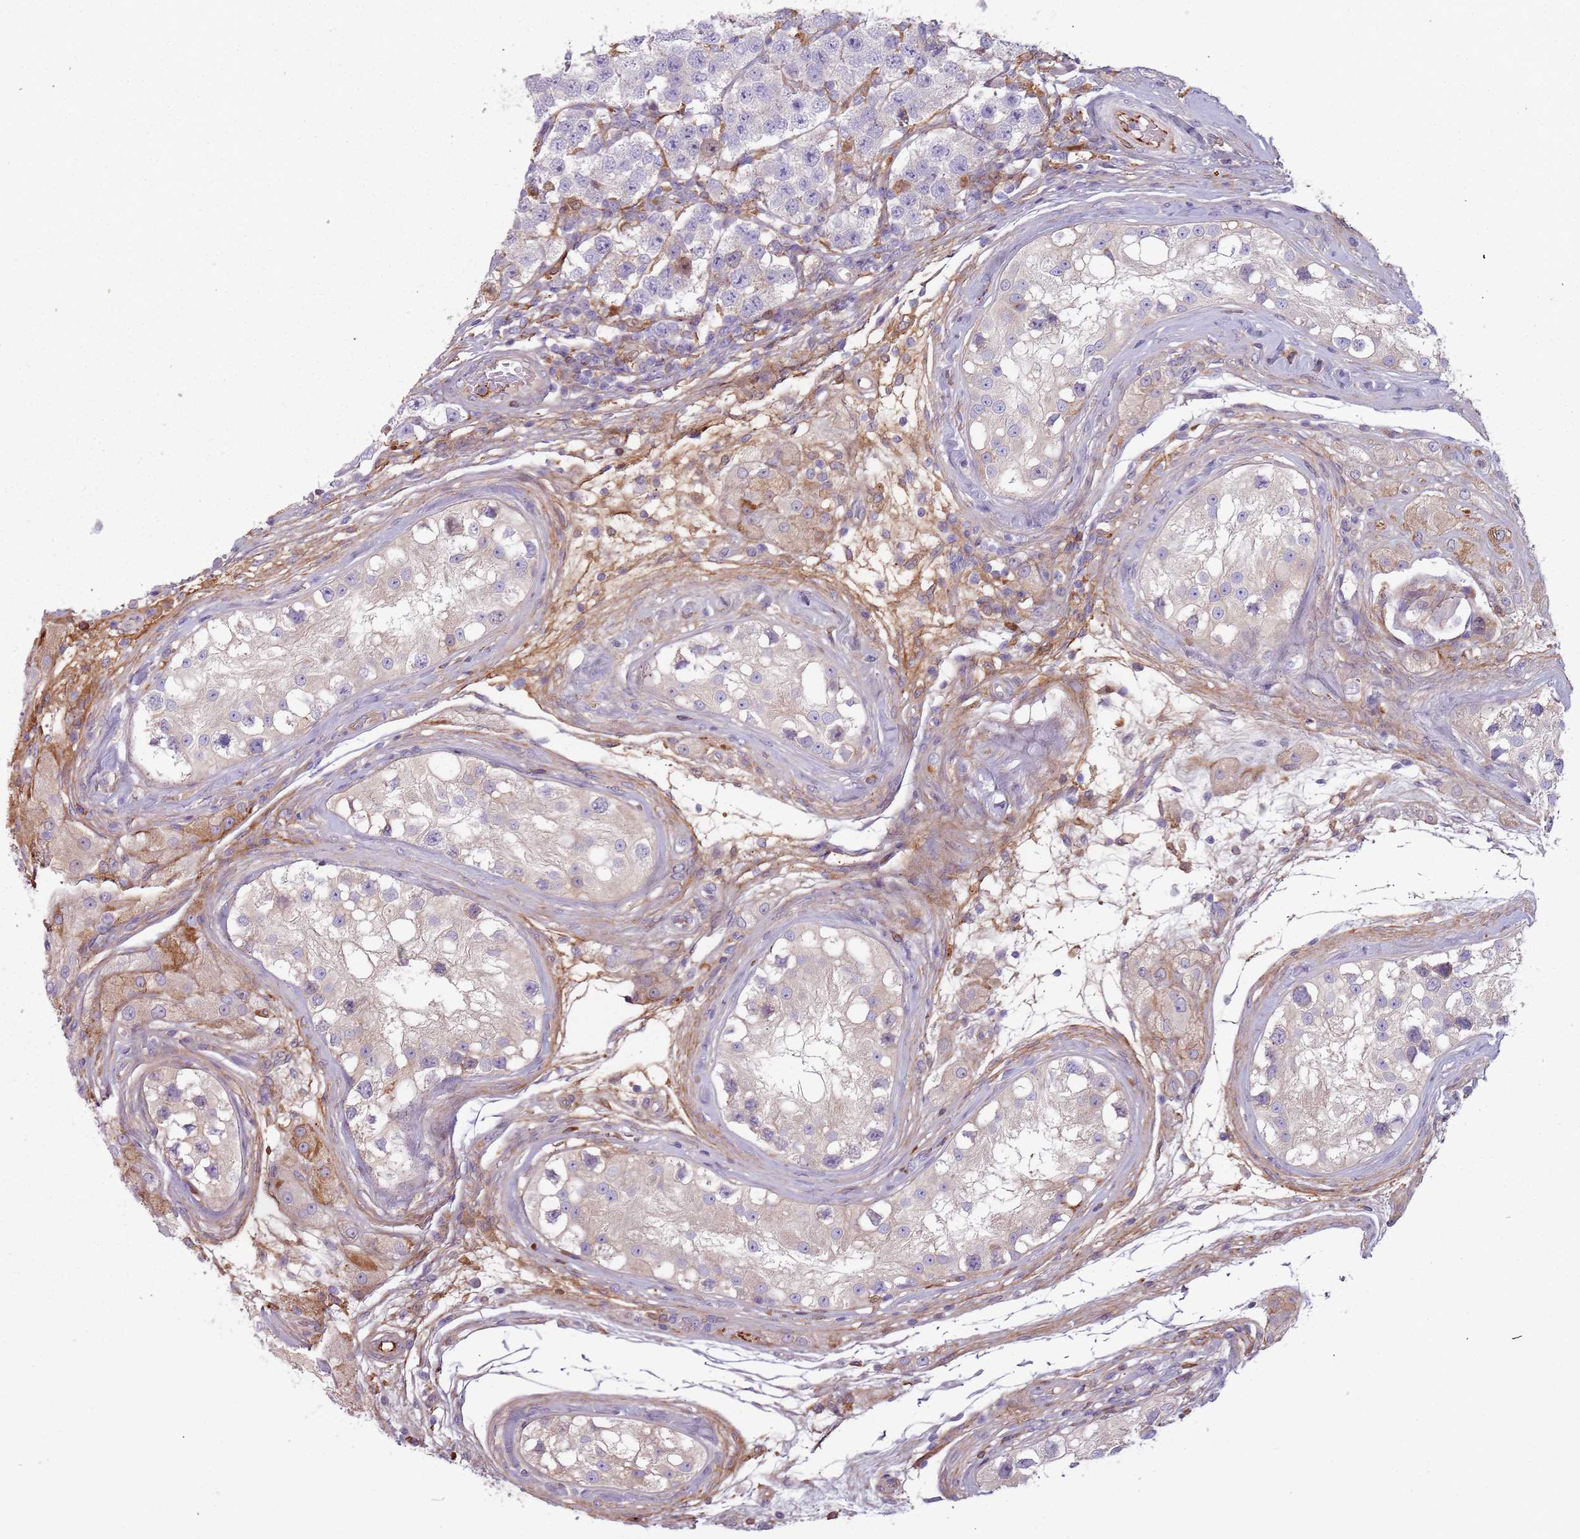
{"staining": {"intensity": "negative", "quantity": "none", "location": "none"}, "tissue": "testis cancer", "cell_type": "Tumor cells", "image_type": "cancer", "snomed": [{"axis": "morphology", "description": "Seminoma, NOS"}, {"axis": "topography", "description": "Testis"}], "caption": "Immunohistochemistry histopathology image of human testis cancer stained for a protein (brown), which displays no staining in tumor cells.", "gene": "NADK", "patient": {"sex": "male", "age": 34}}